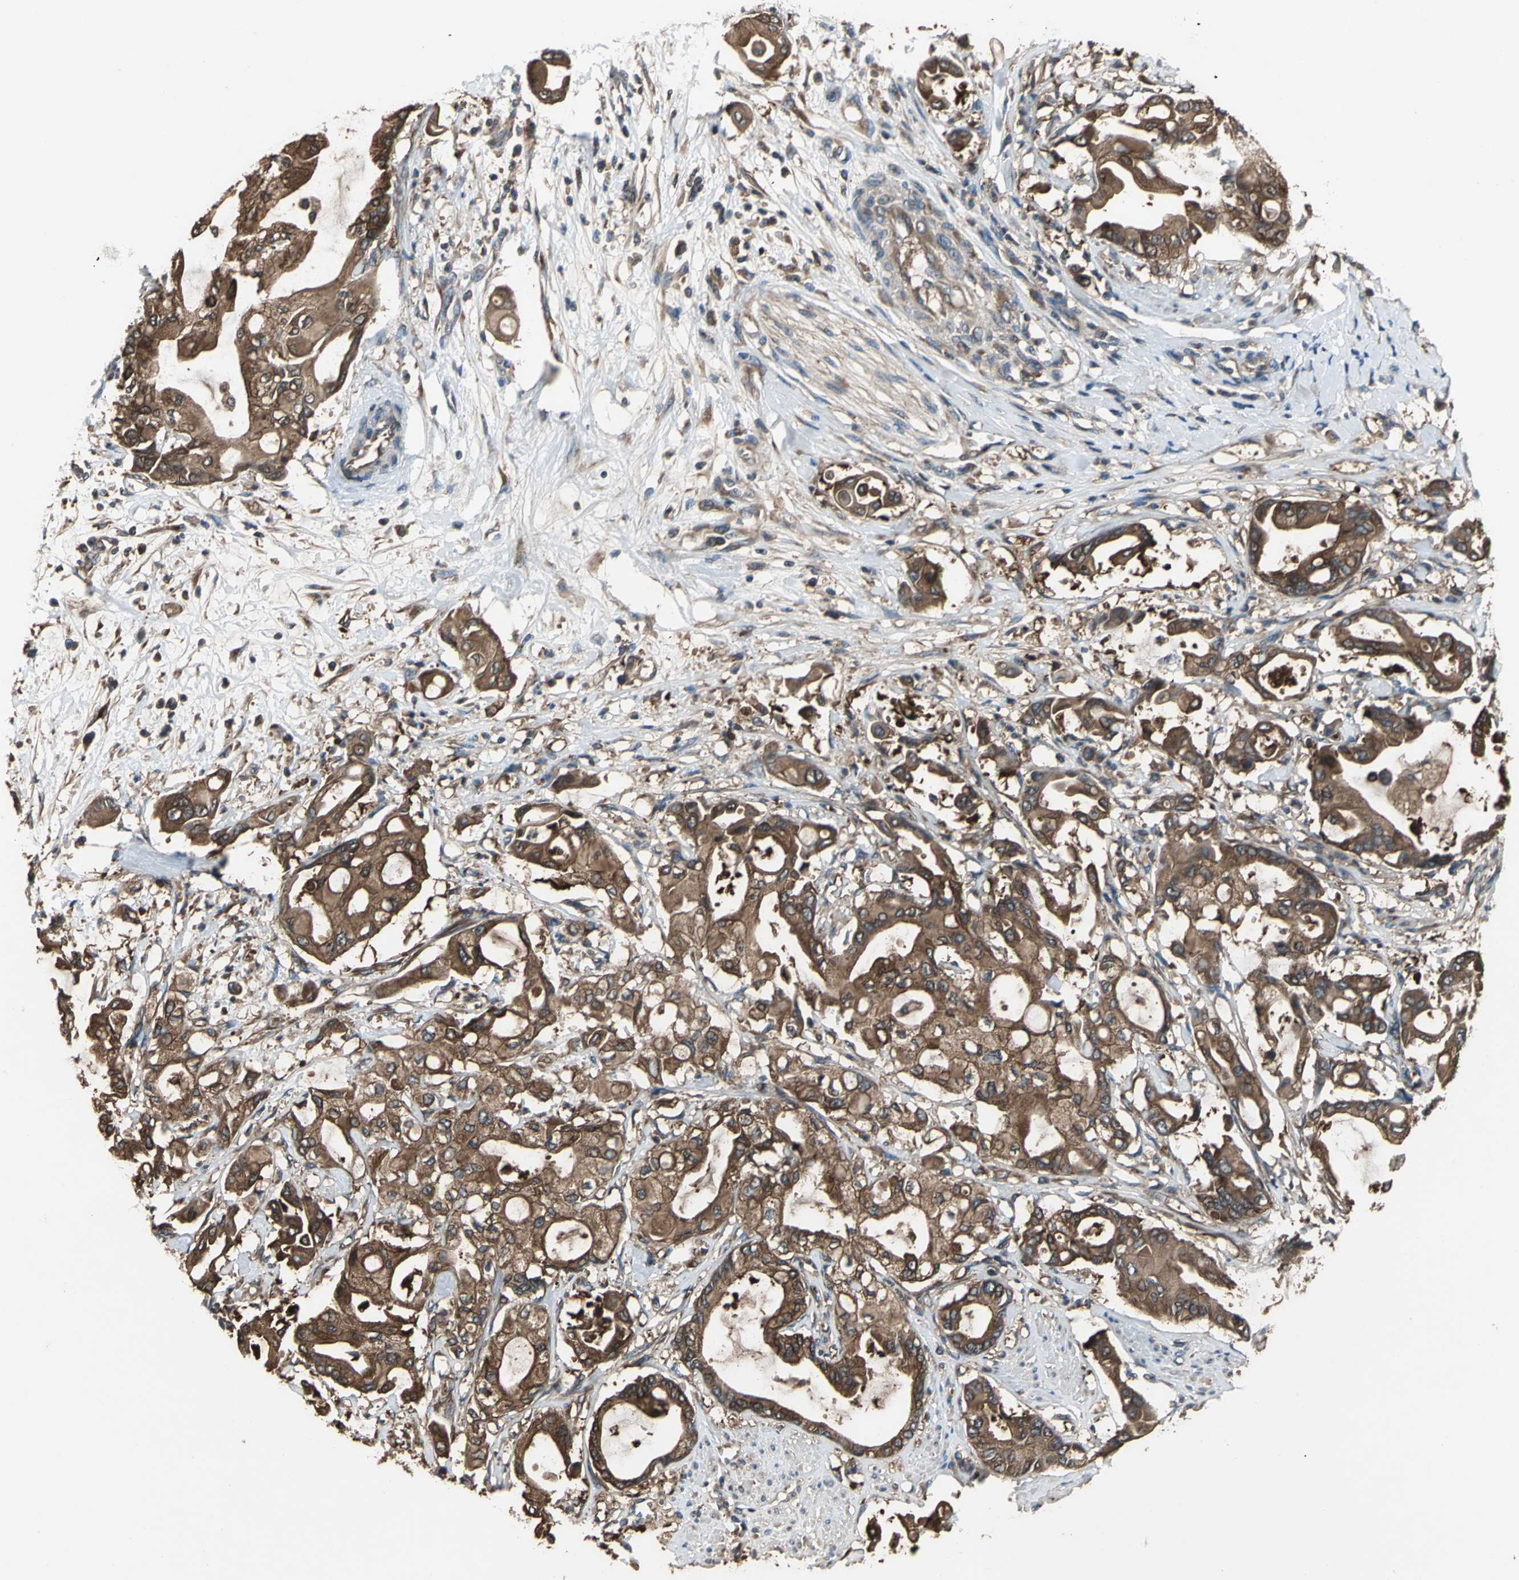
{"staining": {"intensity": "strong", "quantity": ">75%", "location": "cytoplasmic/membranous"}, "tissue": "pancreatic cancer", "cell_type": "Tumor cells", "image_type": "cancer", "snomed": [{"axis": "morphology", "description": "Adenocarcinoma, NOS"}, {"axis": "morphology", "description": "Adenocarcinoma, metastatic, NOS"}, {"axis": "topography", "description": "Lymph node"}, {"axis": "topography", "description": "Pancreas"}, {"axis": "topography", "description": "Duodenum"}], "caption": "Pancreatic metastatic adenocarcinoma was stained to show a protein in brown. There is high levels of strong cytoplasmic/membranous positivity in approximately >75% of tumor cells.", "gene": "CAPN1", "patient": {"sex": "female", "age": 64}}